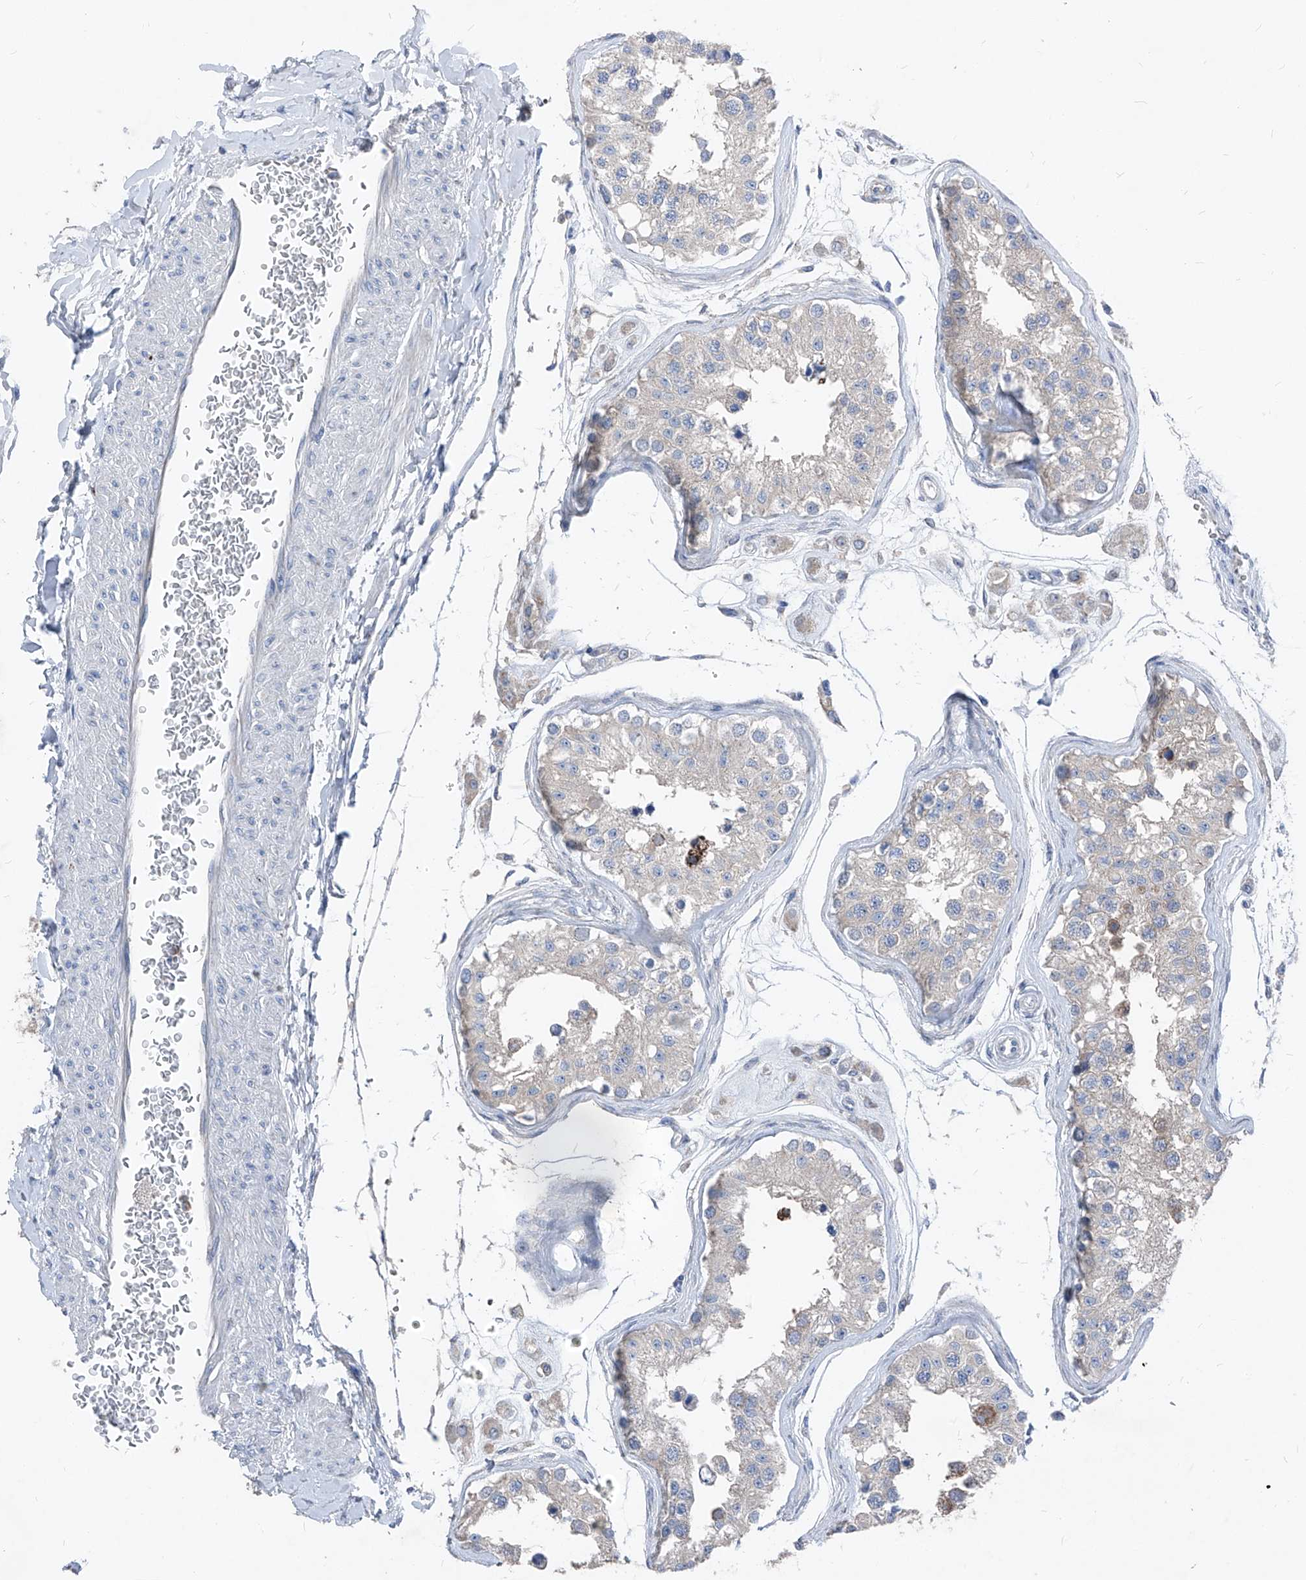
{"staining": {"intensity": "negative", "quantity": "none", "location": "none"}, "tissue": "testis", "cell_type": "Cells in seminiferous ducts", "image_type": "normal", "snomed": [{"axis": "morphology", "description": "Normal tissue, NOS"}, {"axis": "morphology", "description": "Adenocarcinoma, metastatic, NOS"}, {"axis": "topography", "description": "Testis"}], "caption": "DAB (3,3'-diaminobenzidine) immunohistochemical staining of unremarkable testis displays no significant expression in cells in seminiferous ducts.", "gene": "IFI27", "patient": {"sex": "male", "age": 26}}